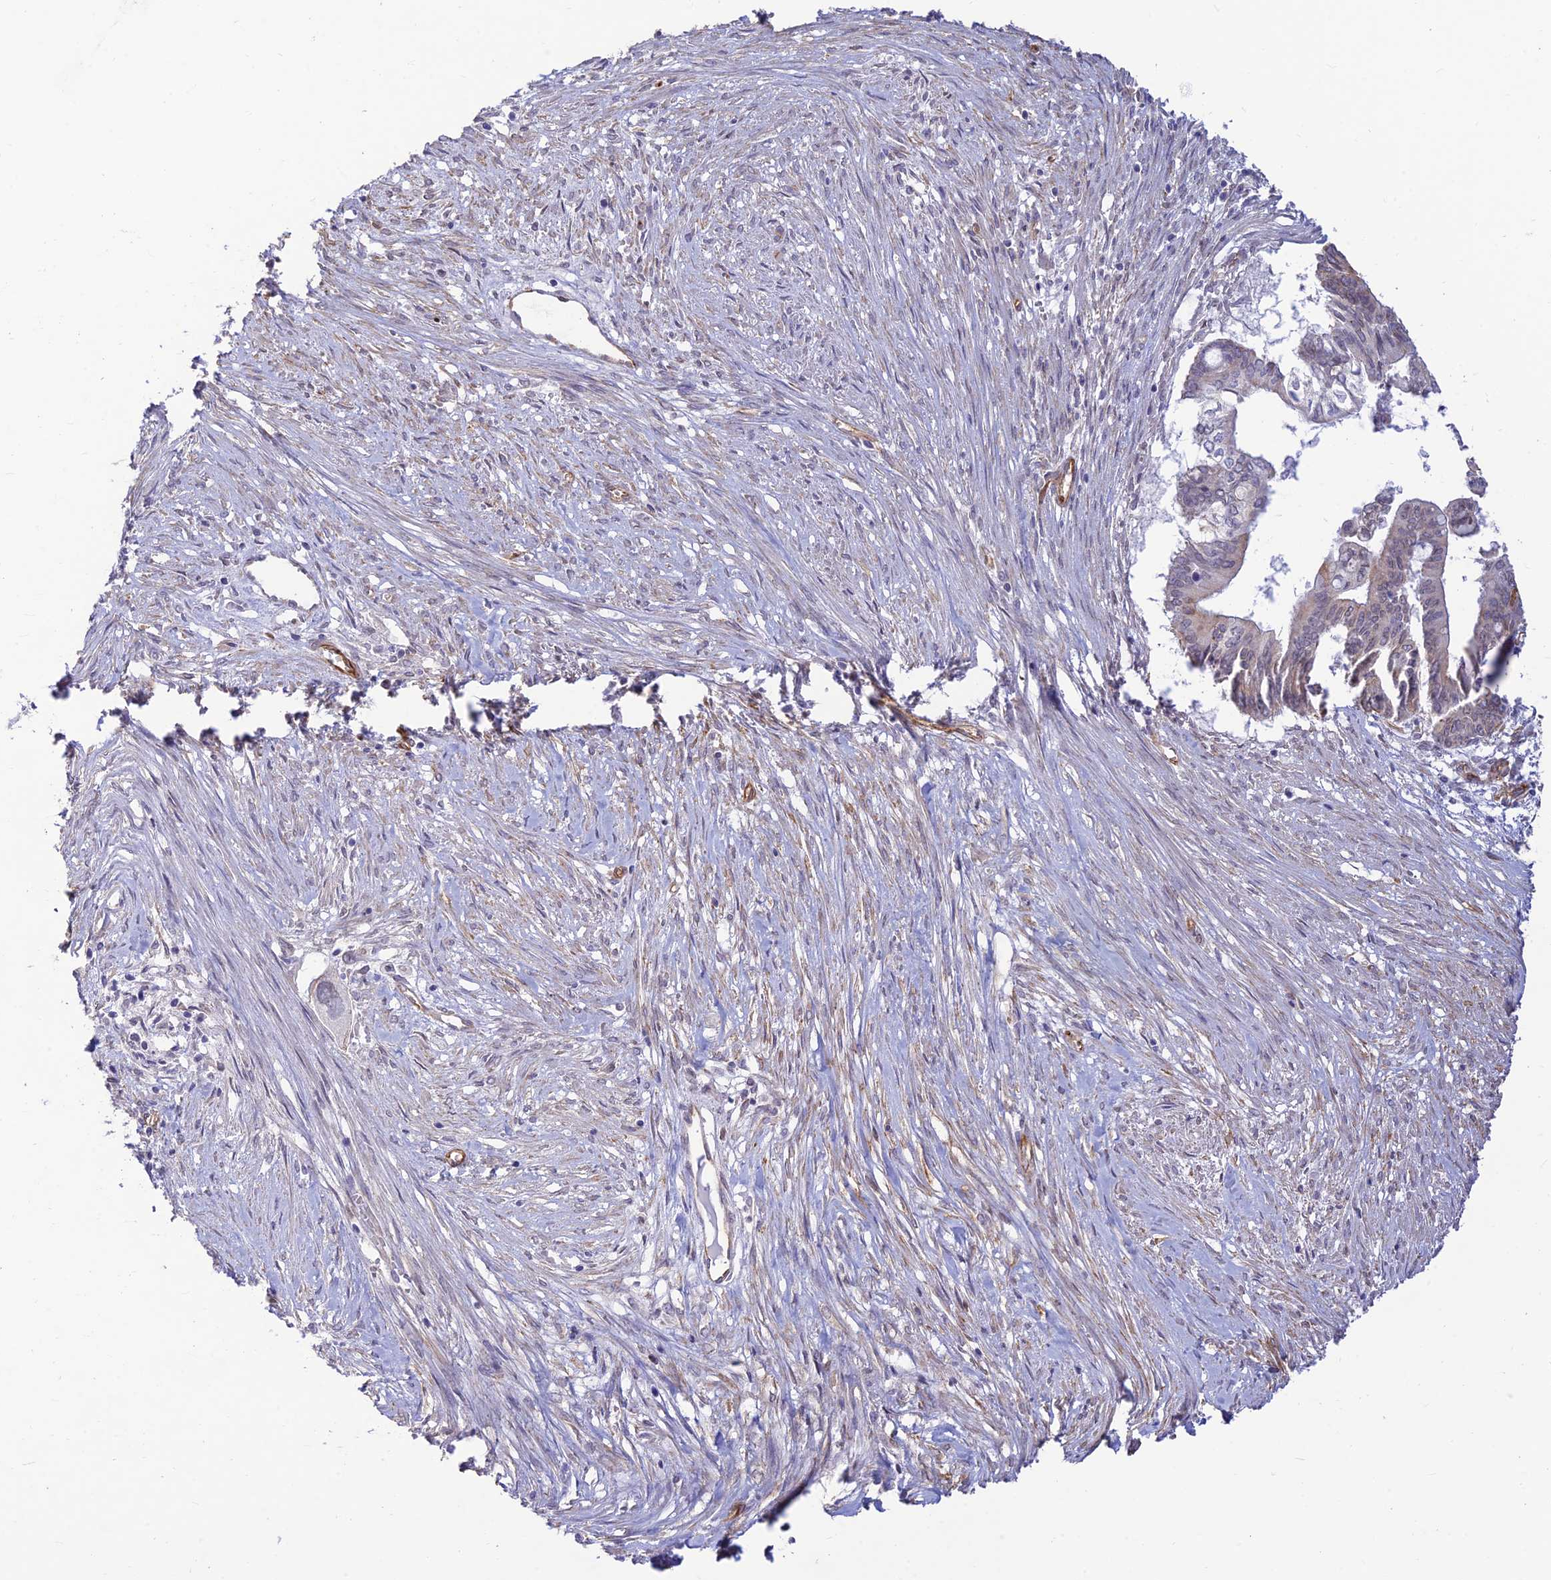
{"staining": {"intensity": "moderate", "quantity": "<25%", "location": "cytoplasmic/membranous"}, "tissue": "pancreatic cancer", "cell_type": "Tumor cells", "image_type": "cancer", "snomed": [{"axis": "morphology", "description": "Adenocarcinoma, NOS"}, {"axis": "topography", "description": "Pancreas"}], "caption": "This is an image of IHC staining of pancreatic cancer, which shows moderate expression in the cytoplasmic/membranous of tumor cells.", "gene": "ALDH1L2", "patient": {"sex": "male", "age": 68}}